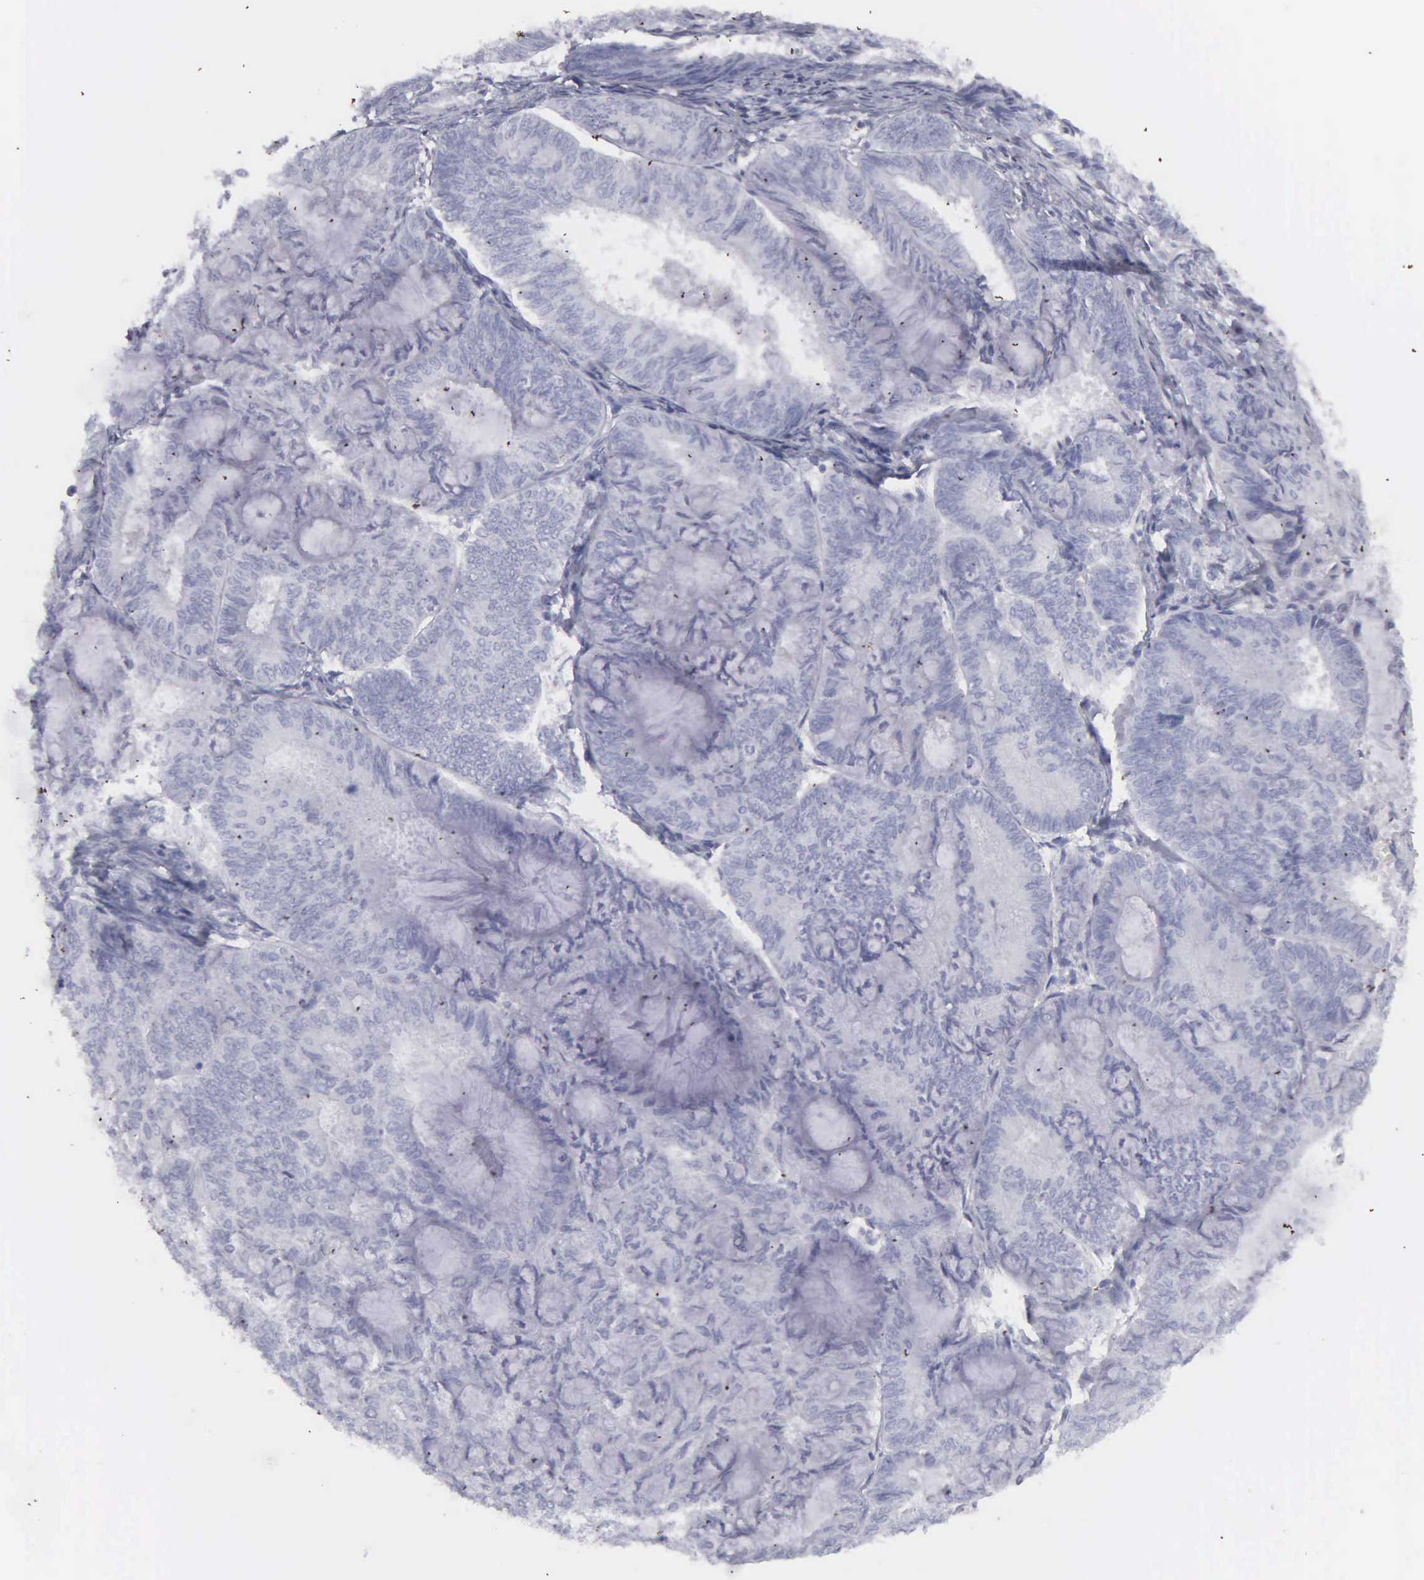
{"staining": {"intensity": "strong", "quantity": "25%-75%", "location": "nuclear"}, "tissue": "endometrial cancer", "cell_type": "Tumor cells", "image_type": "cancer", "snomed": [{"axis": "morphology", "description": "Adenocarcinoma, NOS"}, {"axis": "topography", "description": "Endometrium"}], "caption": "Tumor cells demonstrate strong nuclear staining in about 25%-75% of cells in endometrial adenocarcinoma.", "gene": "KIAA0586", "patient": {"sex": "female", "age": 59}}